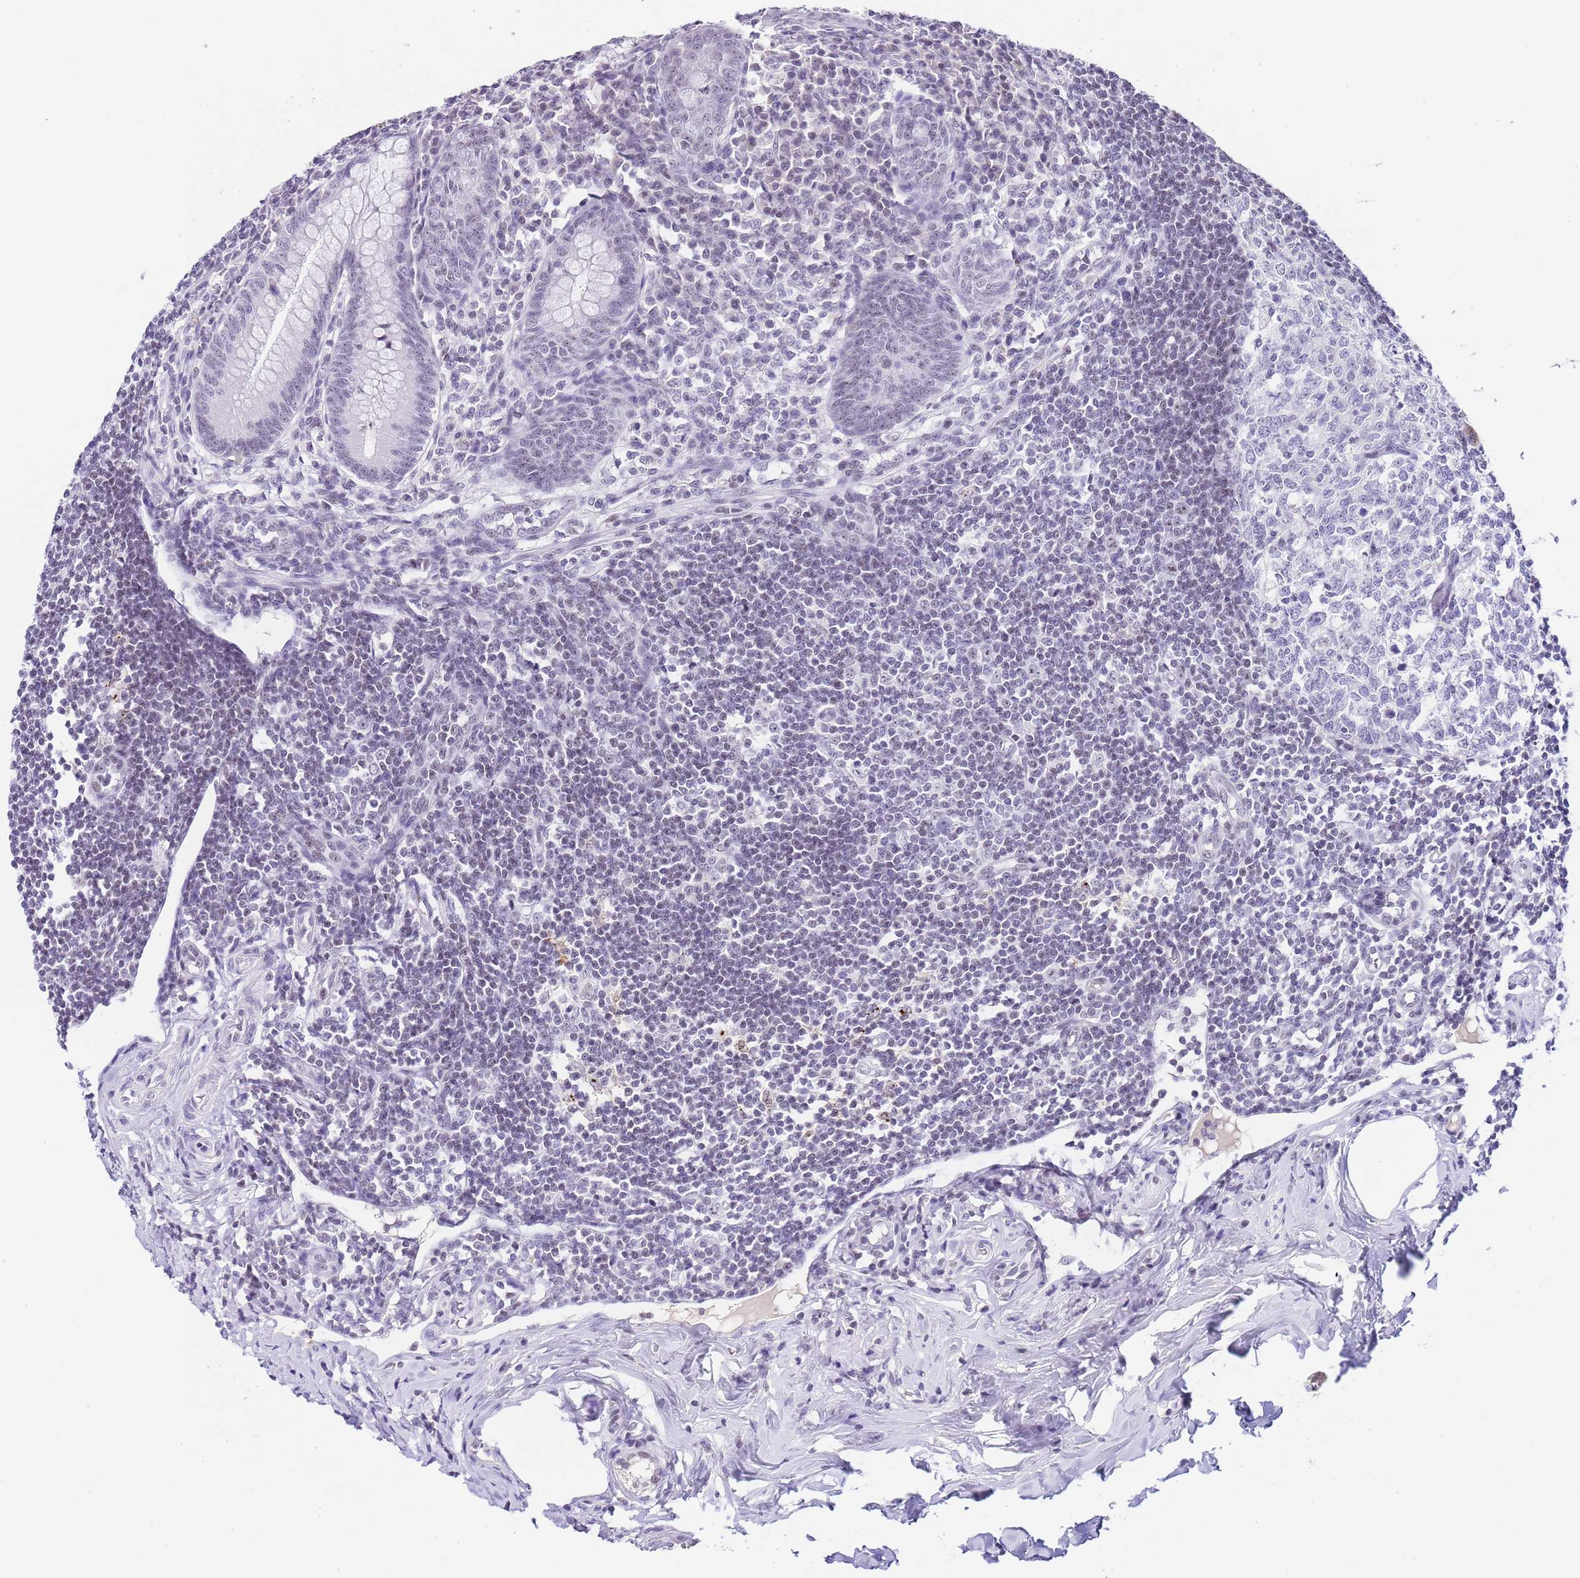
{"staining": {"intensity": "negative", "quantity": "none", "location": "none"}, "tissue": "appendix", "cell_type": "Glandular cells", "image_type": "normal", "snomed": [{"axis": "morphology", "description": "Normal tissue, NOS"}, {"axis": "topography", "description": "Appendix"}], "caption": "Histopathology image shows no significant protein positivity in glandular cells of benign appendix.", "gene": "NOP56", "patient": {"sex": "female", "age": 33}}